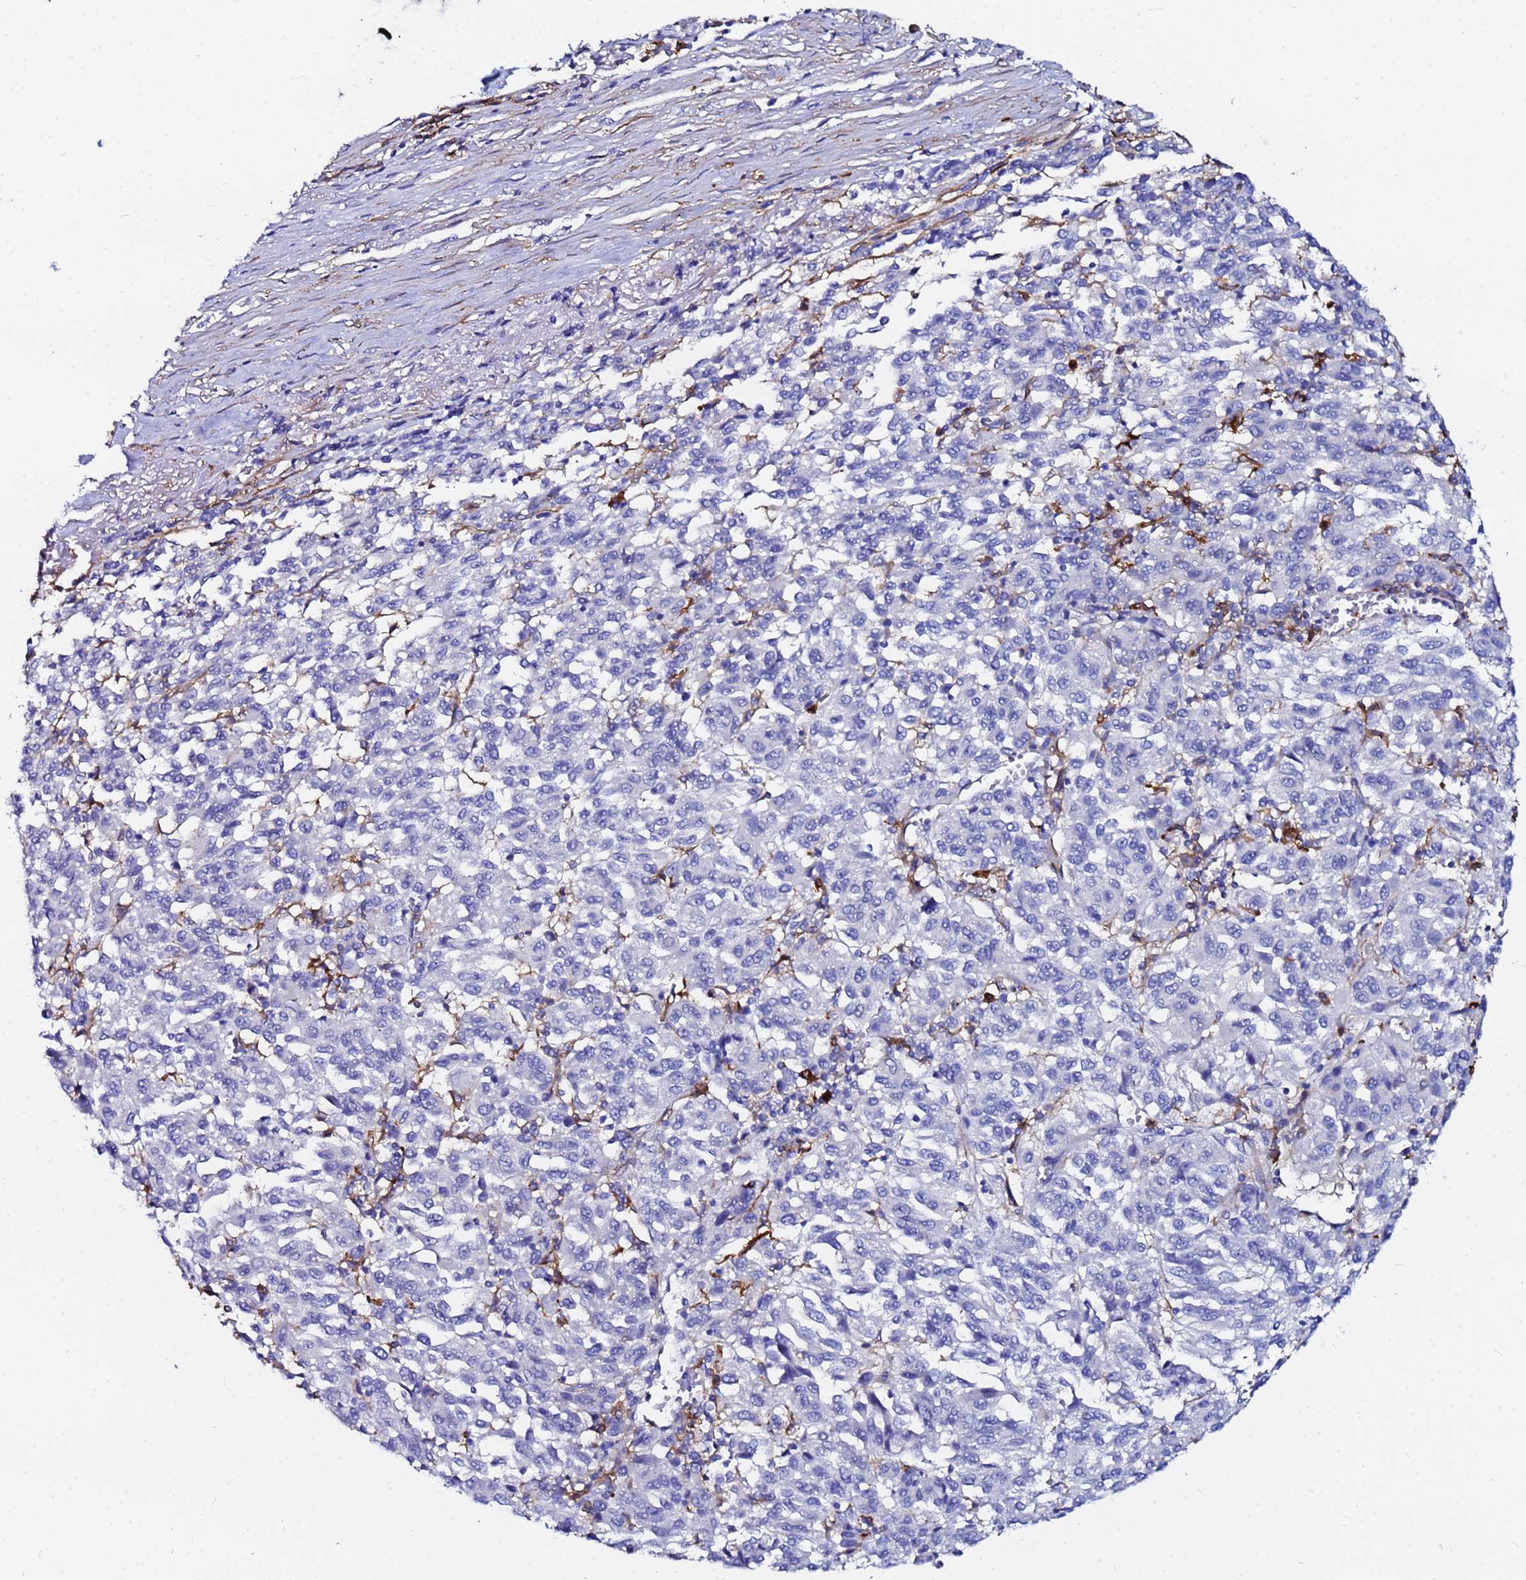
{"staining": {"intensity": "negative", "quantity": "none", "location": "none"}, "tissue": "melanoma", "cell_type": "Tumor cells", "image_type": "cancer", "snomed": [{"axis": "morphology", "description": "Malignant melanoma, Metastatic site"}, {"axis": "topography", "description": "Lung"}], "caption": "Photomicrograph shows no protein positivity in tumor cells of malignant melanoma (metastatic site) tissue.", "gene": "BASP1", "patient": {"sex": "male", "age": 64}}